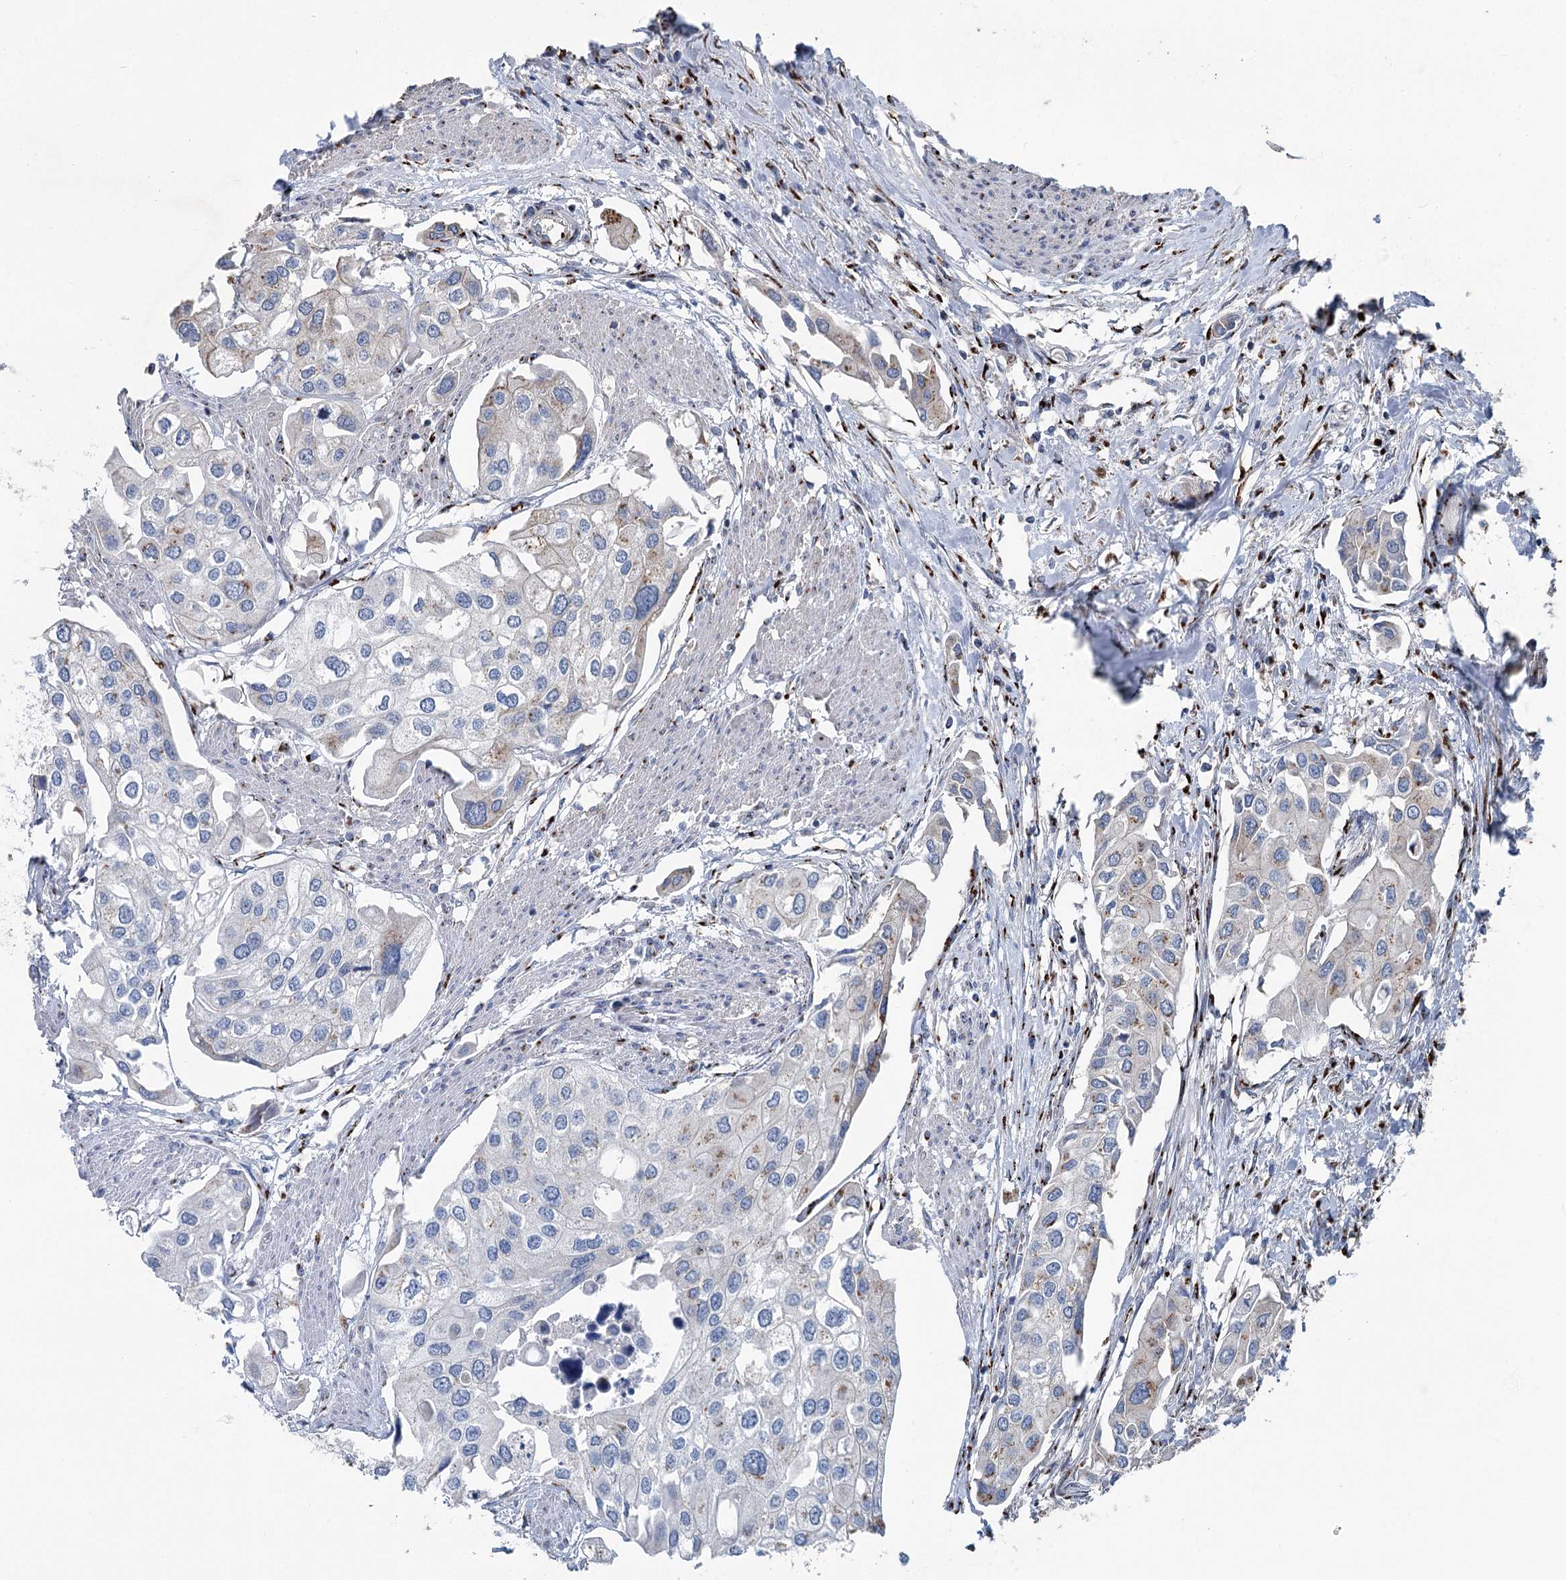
{"staining": {"intensity": "negative", "quantity": "none", "location": "none"}, "tissue": "urothelial cancer", "cell_type": "Tumor cells", "image_type": "cancer", "snomed": [{"axis": "morphology", "description": "Urothelial carcinoma, High grade"}, {"axis": "topography", "description": "Urinary bladder"}], "caption": "Tumor cells show no significant protein positivity in urothelial cancer.", "gene": "ITIH5", "patient": {"sex": "male", "age": 64}}